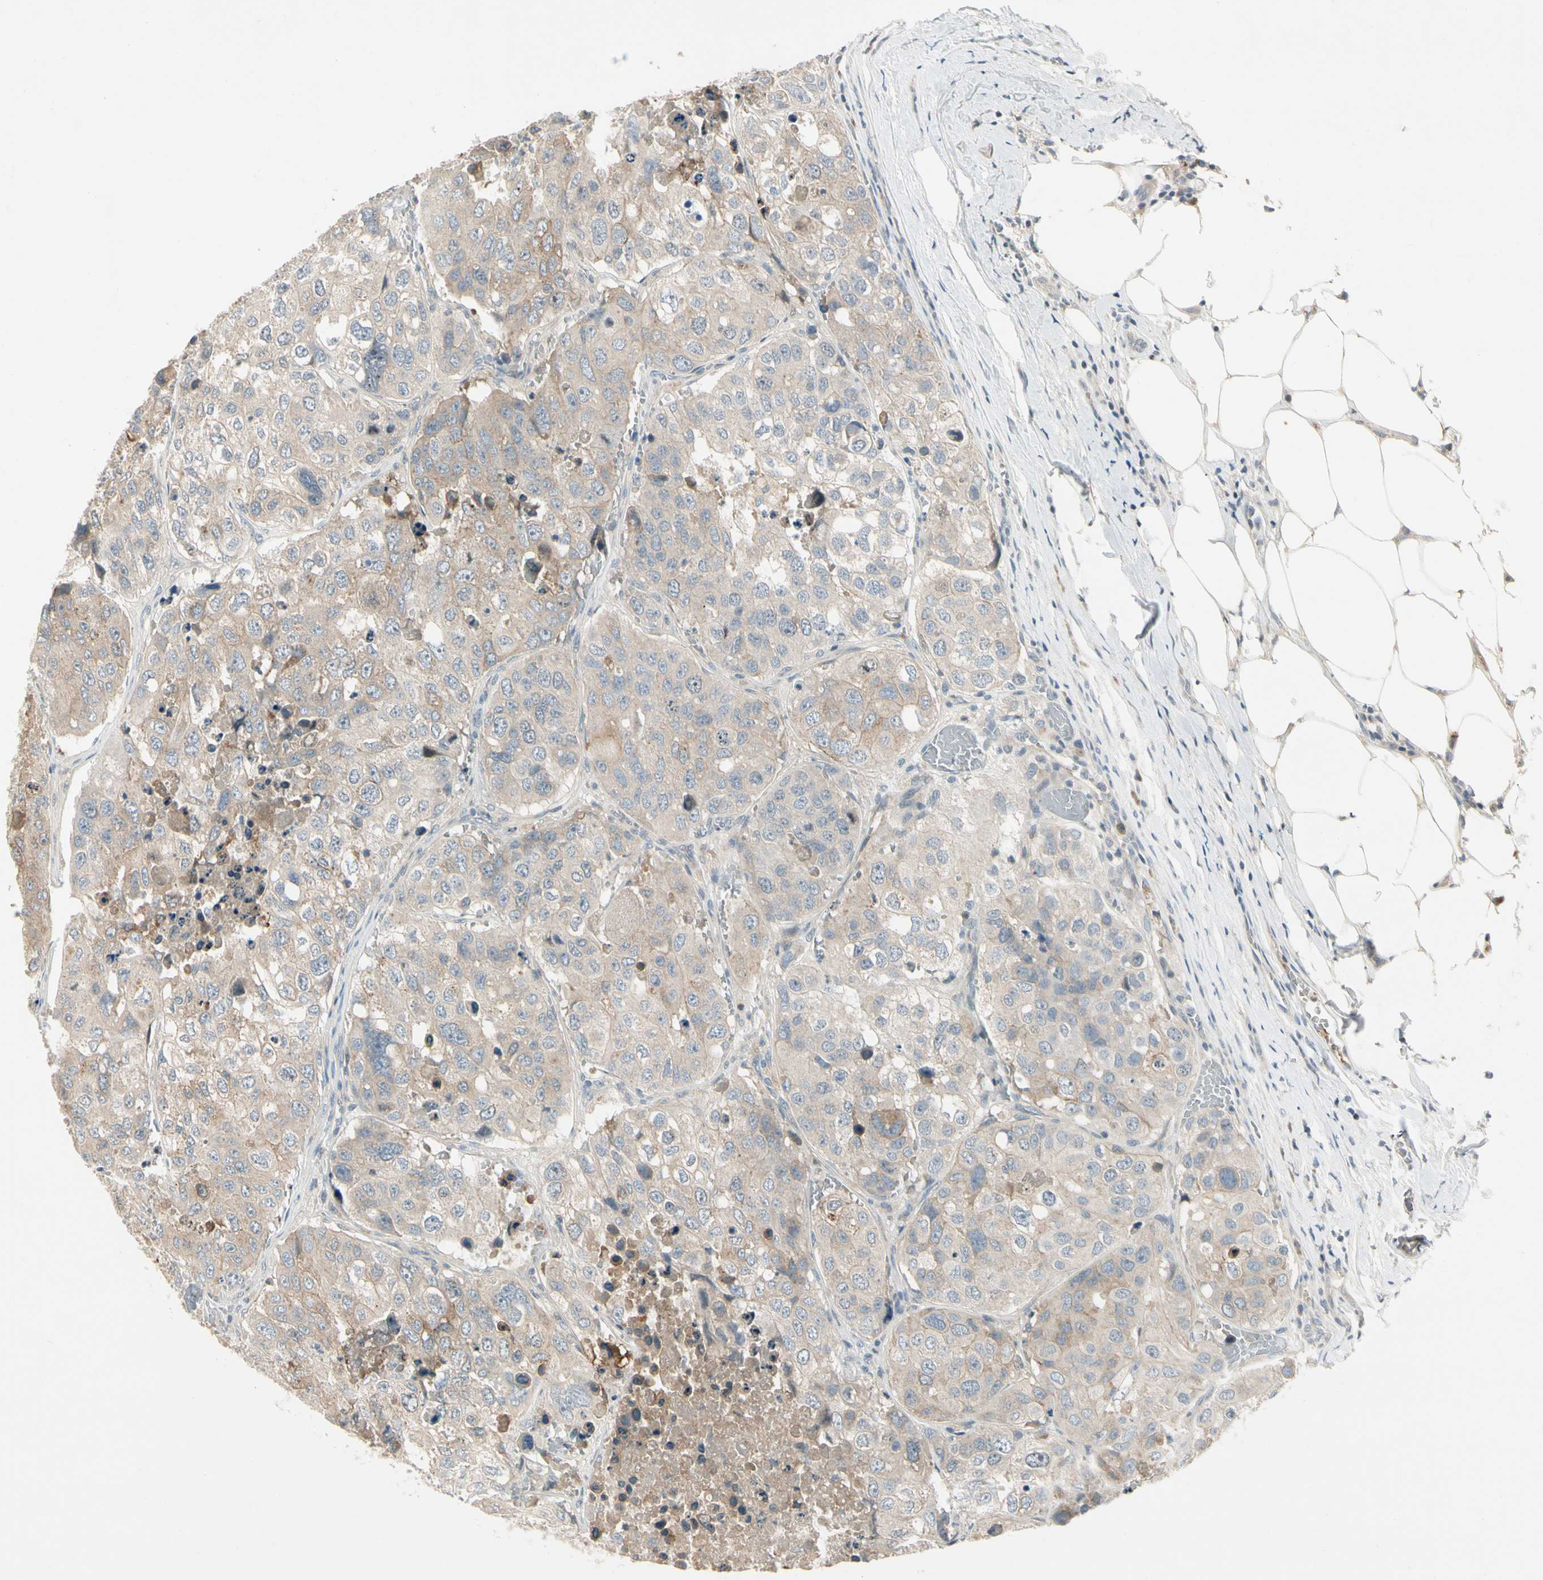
{"staining": {"intensity": "weak", "quantity": ">75%", "location": "cytoplasmic/membranous"}, "tissue": "urothelial cancer", "cell_type": "Tumor cells", "image_type": "cancer", "snomed": [{"axis": "morphology", "description": "Urothelial carcinoma, High grade"}, {"axis": "topography", "description": "Lymph node"}, {"axis": "topography", "description": "Urinary bladder"}], "caption": "Weak cytoplasmic/membranous protein positivity is seen in about >75% of tumor cells in urothelial carcinoma (high-grade).", "gene": "ICAM5", "patient": {"sex": "male", "age": 51}}